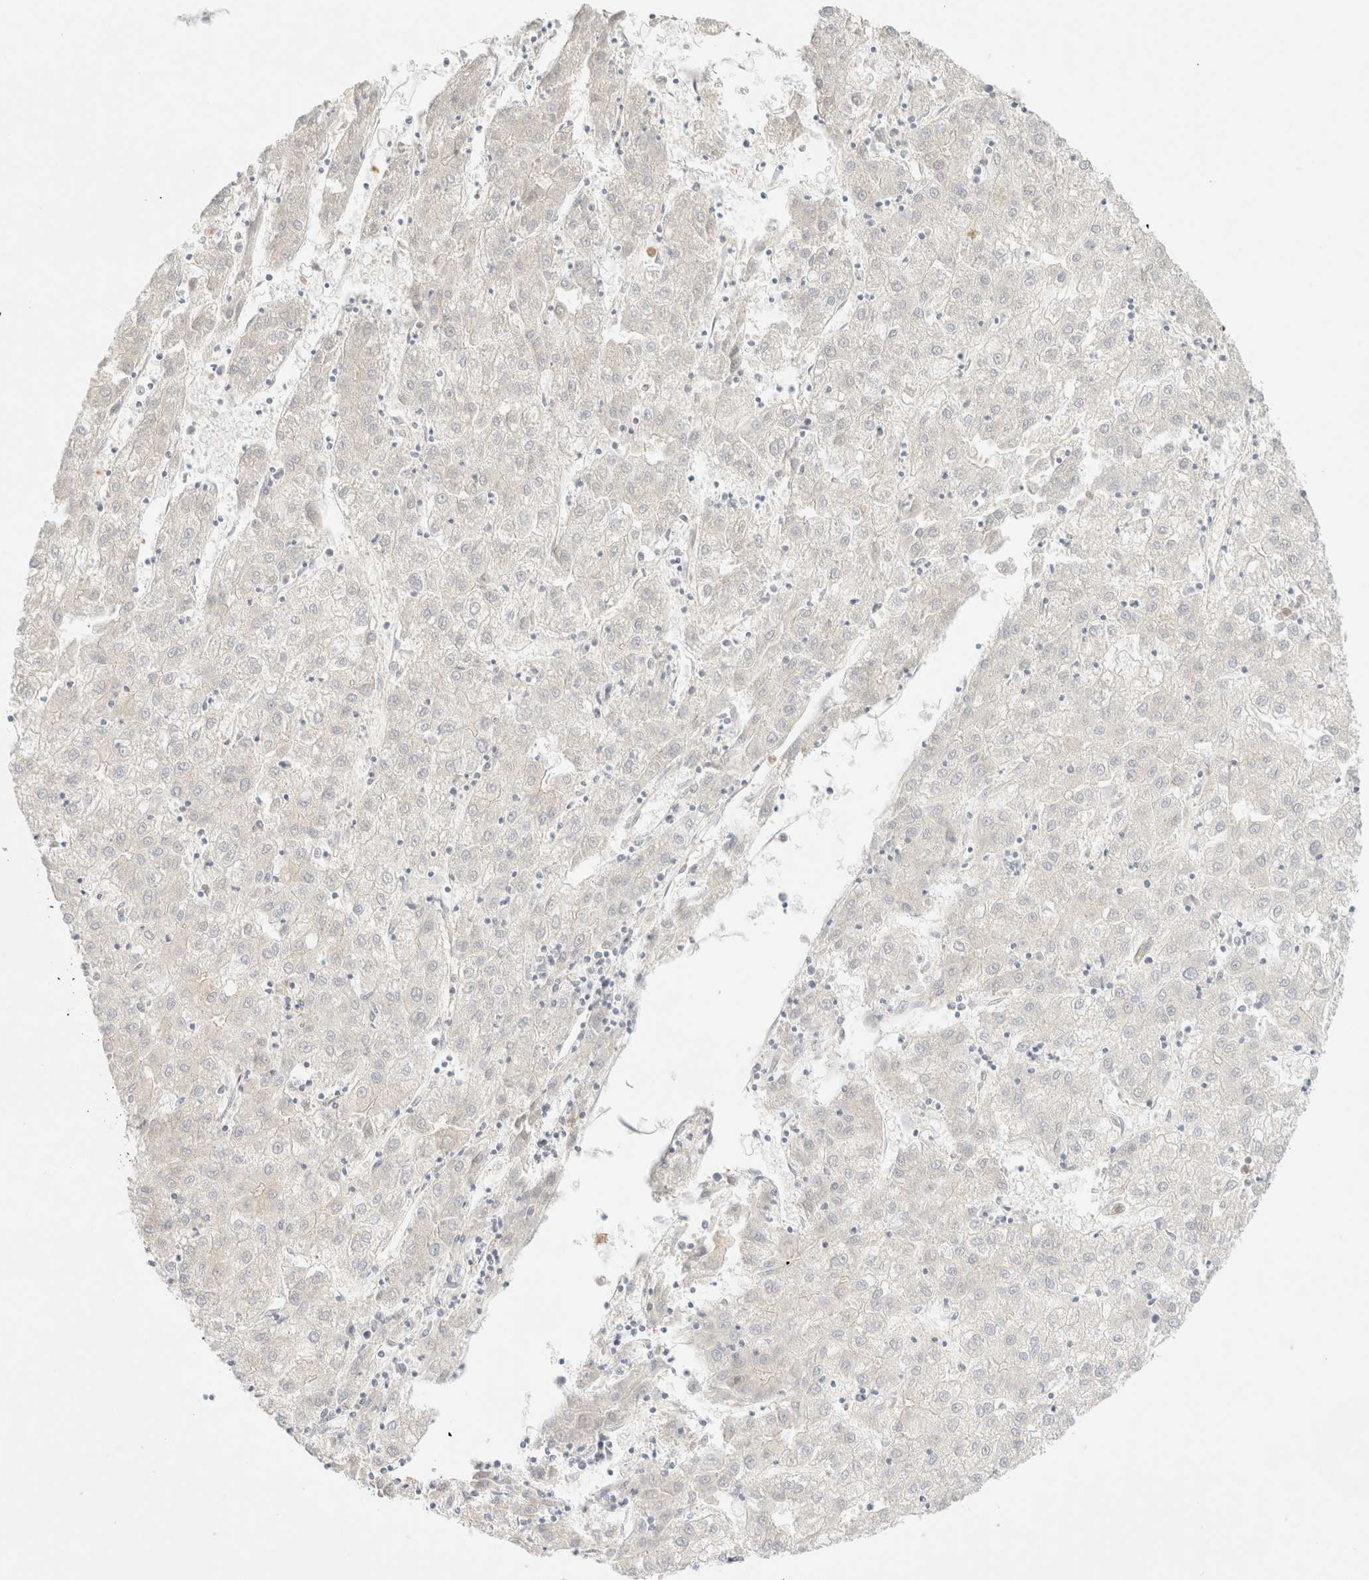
{"staining": {"intensity": "negative", "quantity": "none", "location": "none"}, "tissue": "liver cancer", "cell_type": "Tumor cells", "image_type": "cancer", "snomed": [{"axis": "morphology", "description": "Carcinoma, Hepatocellular, NOS"}, {"axis": "topography", "description": "Liver"}], "caption": "IHC photomicrograph of liver cancer (hepatocellular carcinoma) stained for a protein (brown), which shows no expression in tumor cells.", "gene": "NIBAN2", "patient": {"sex": "male", "age": 72}}